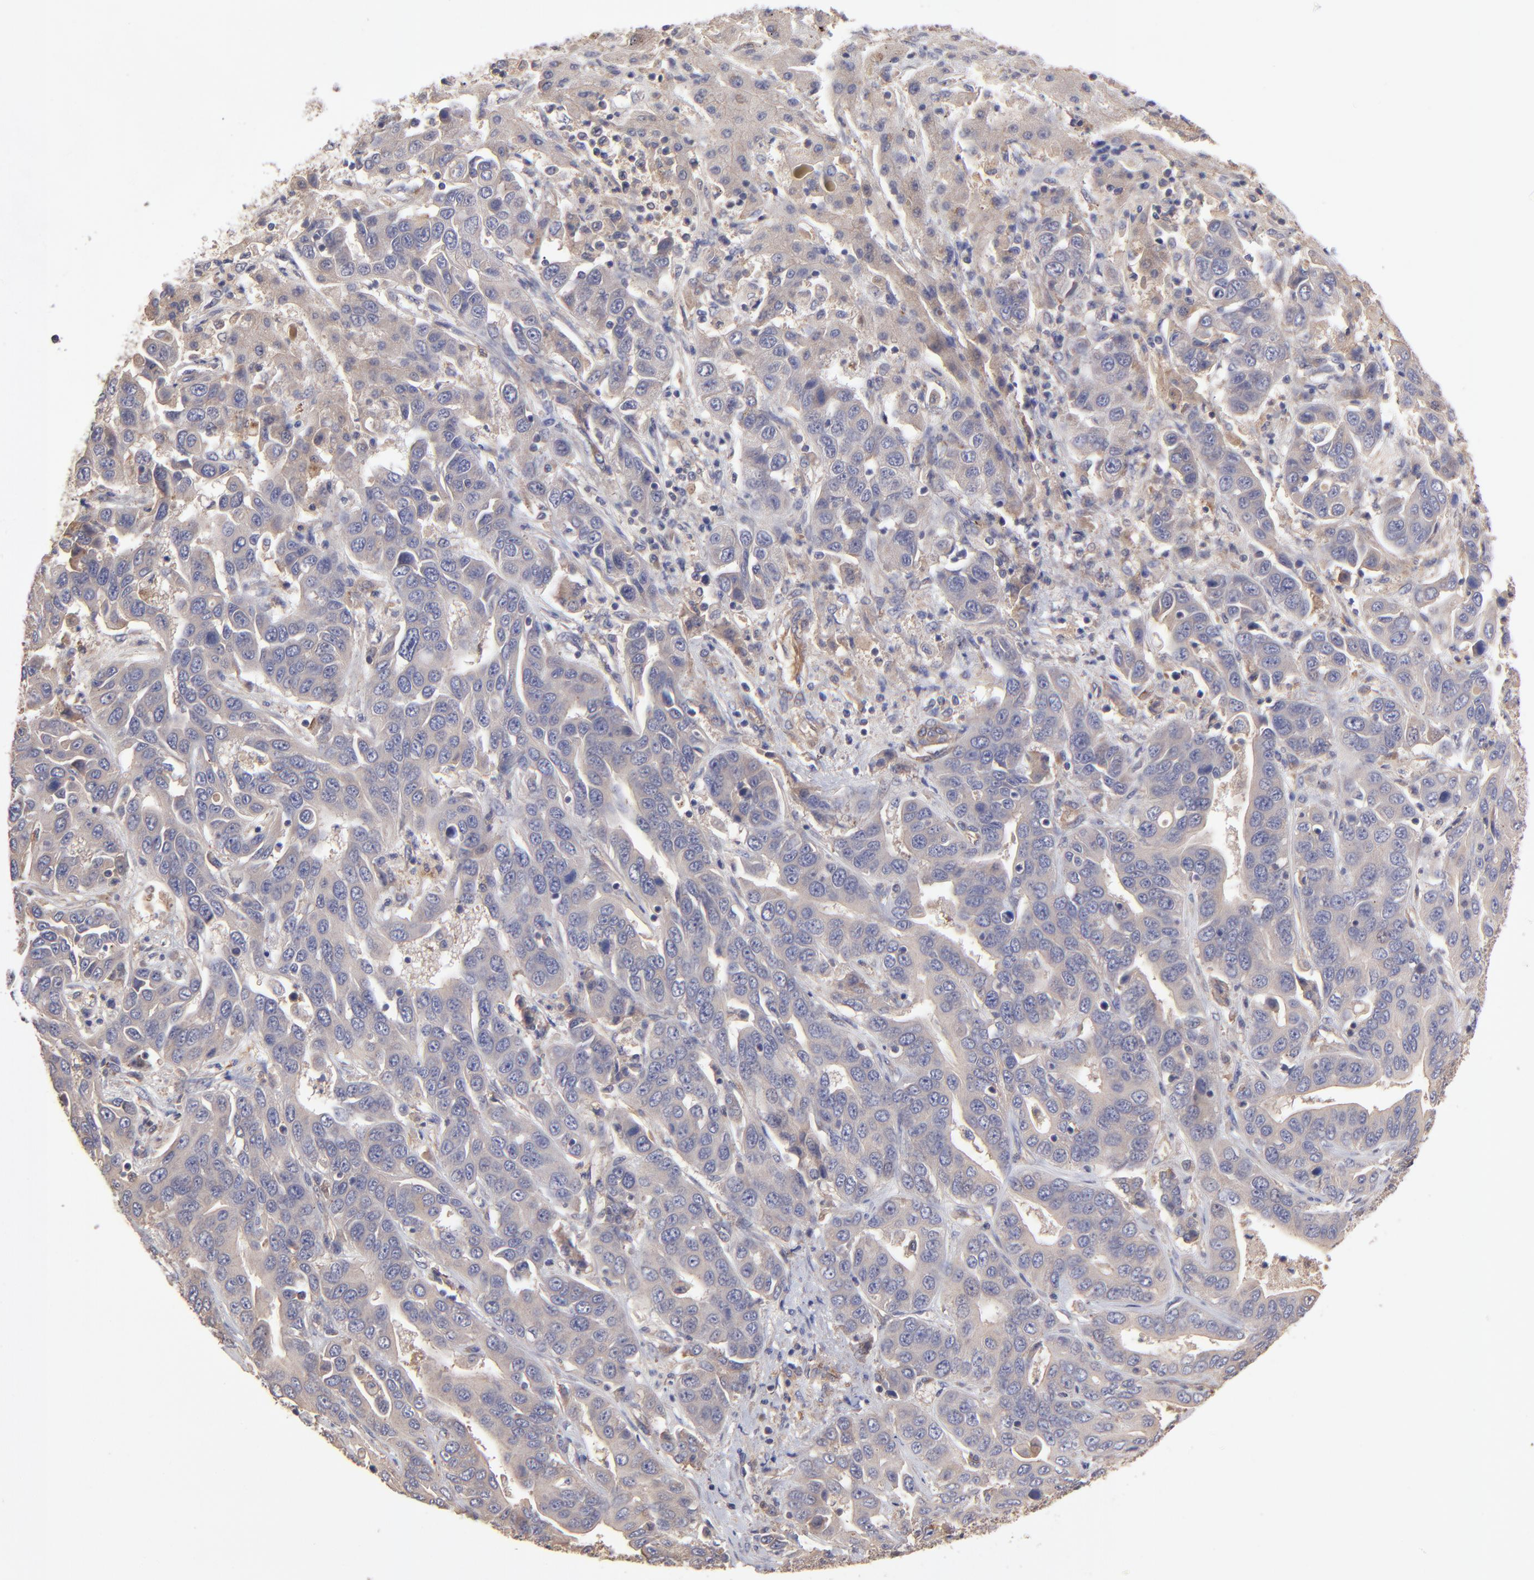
{"staining": {"intensity": "weak", "quantity": "<25%", "location": "cytoplasmic/membranous"}, "tissue": "liver cancer", "cell_type": "Tumor cells", "image_type": "cancer", "snomed": [{"axis": "morphology", "description": "Cholangiocarcinoma"}, {"axis": "topography", "description": "Liver"}], "caption": "There is no significant expression in tumor cells of liver cholangiocarcinoma.", "gene": "ASB7", "patient": {"sex": "female", "age": 52}}